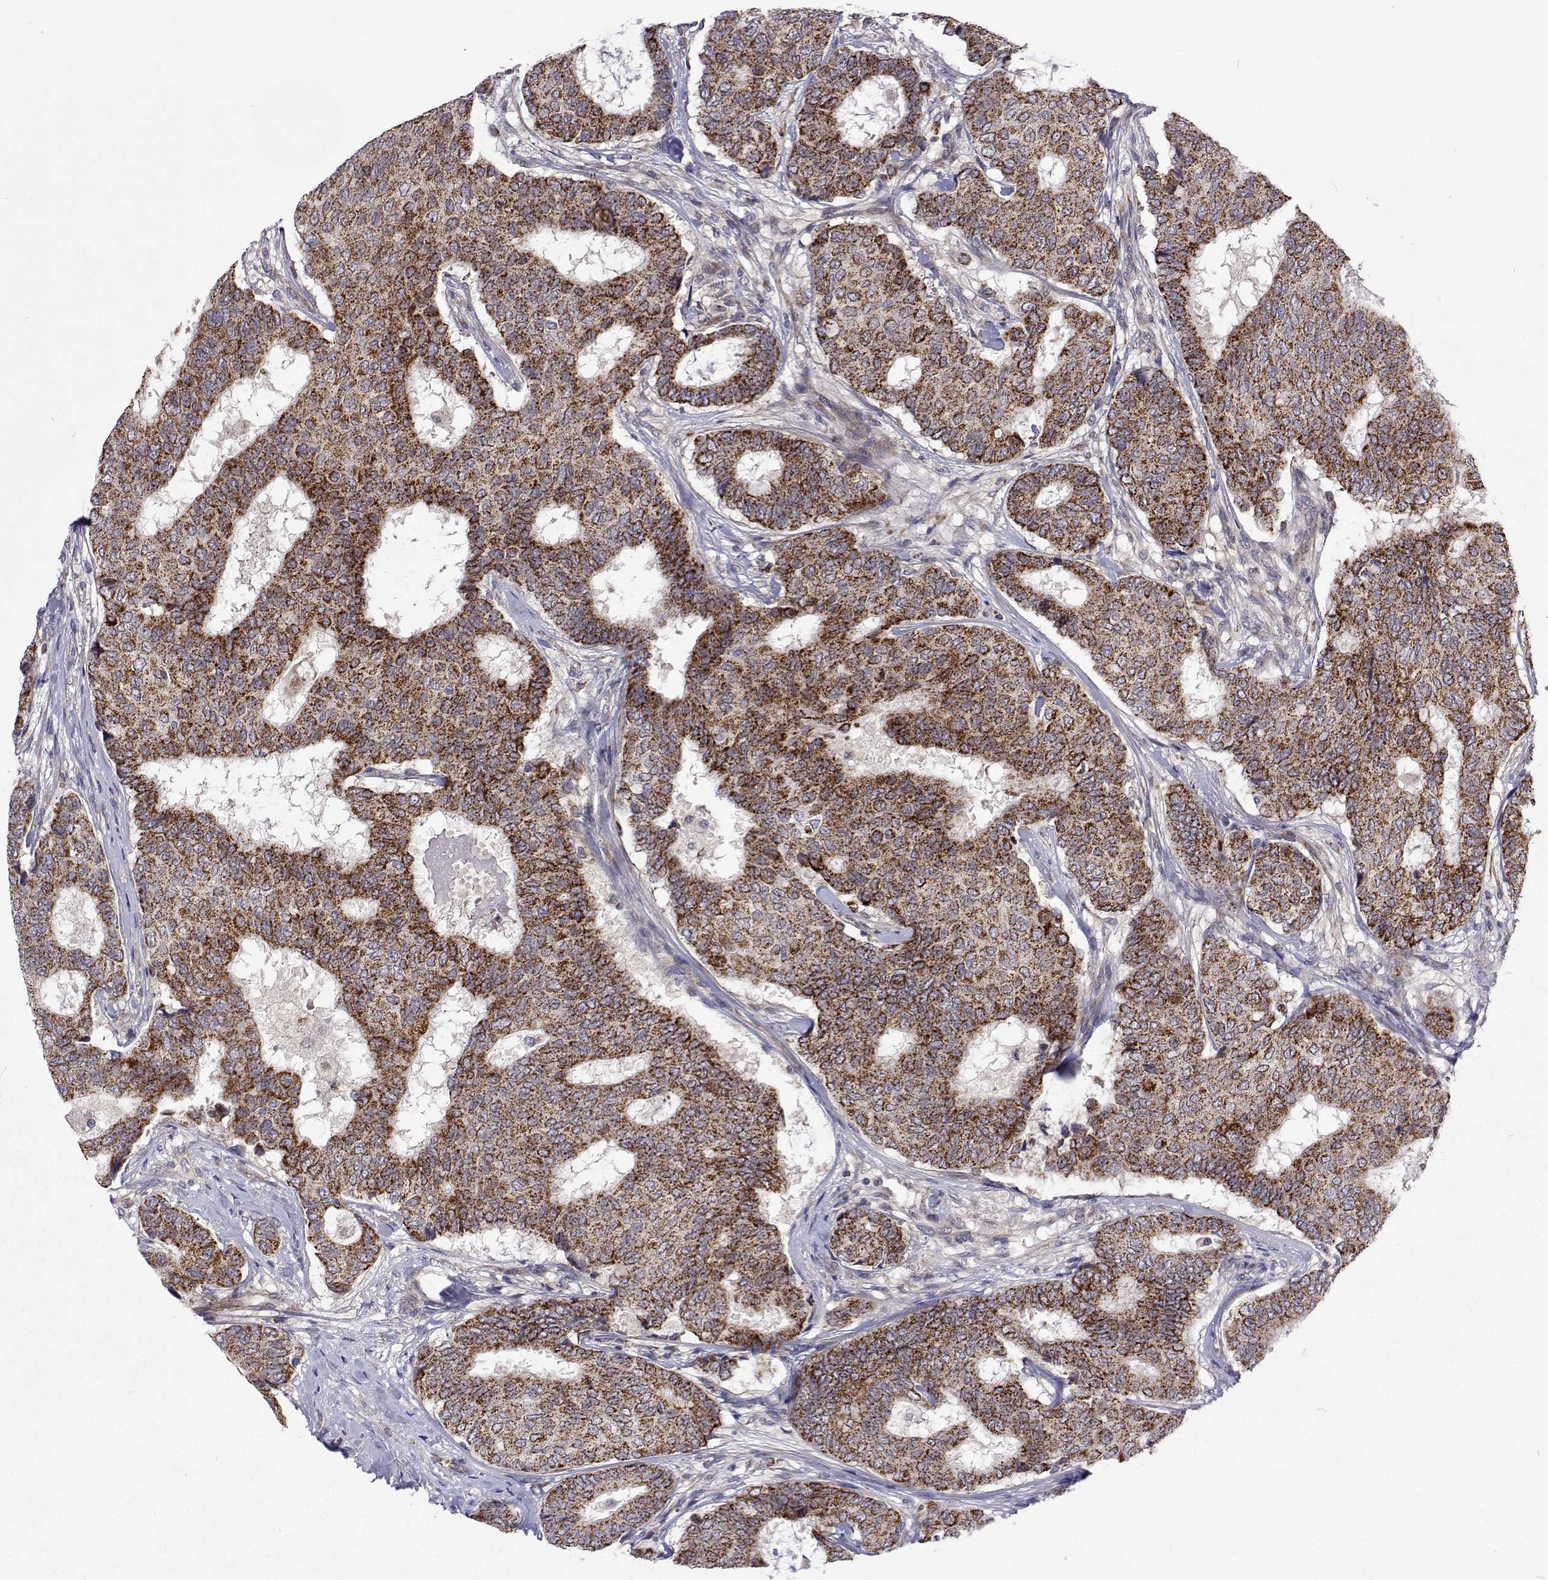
{"staining": {"intensity": "moderate", "quantity": ">75%", "location": "cytoplasmic/membranous"}, "tissue": "breast cancer", "cell_type": "Tumor cells", "image_type": "cancer", "snomed": [{"axis": "morphology", "description": "Duct carcinoma"}, {"axis": "topography", "description": "Breast"}], "caption": "Breast cancer (infiltrating ductal carcinoma) stained for a protein (brown) exhibits moderate cytoplasmic/membranous positive positivity in about >75% of tumor cells.", "gene": "DHTKD1", "patient": {"sex": "female", "age": 75}}